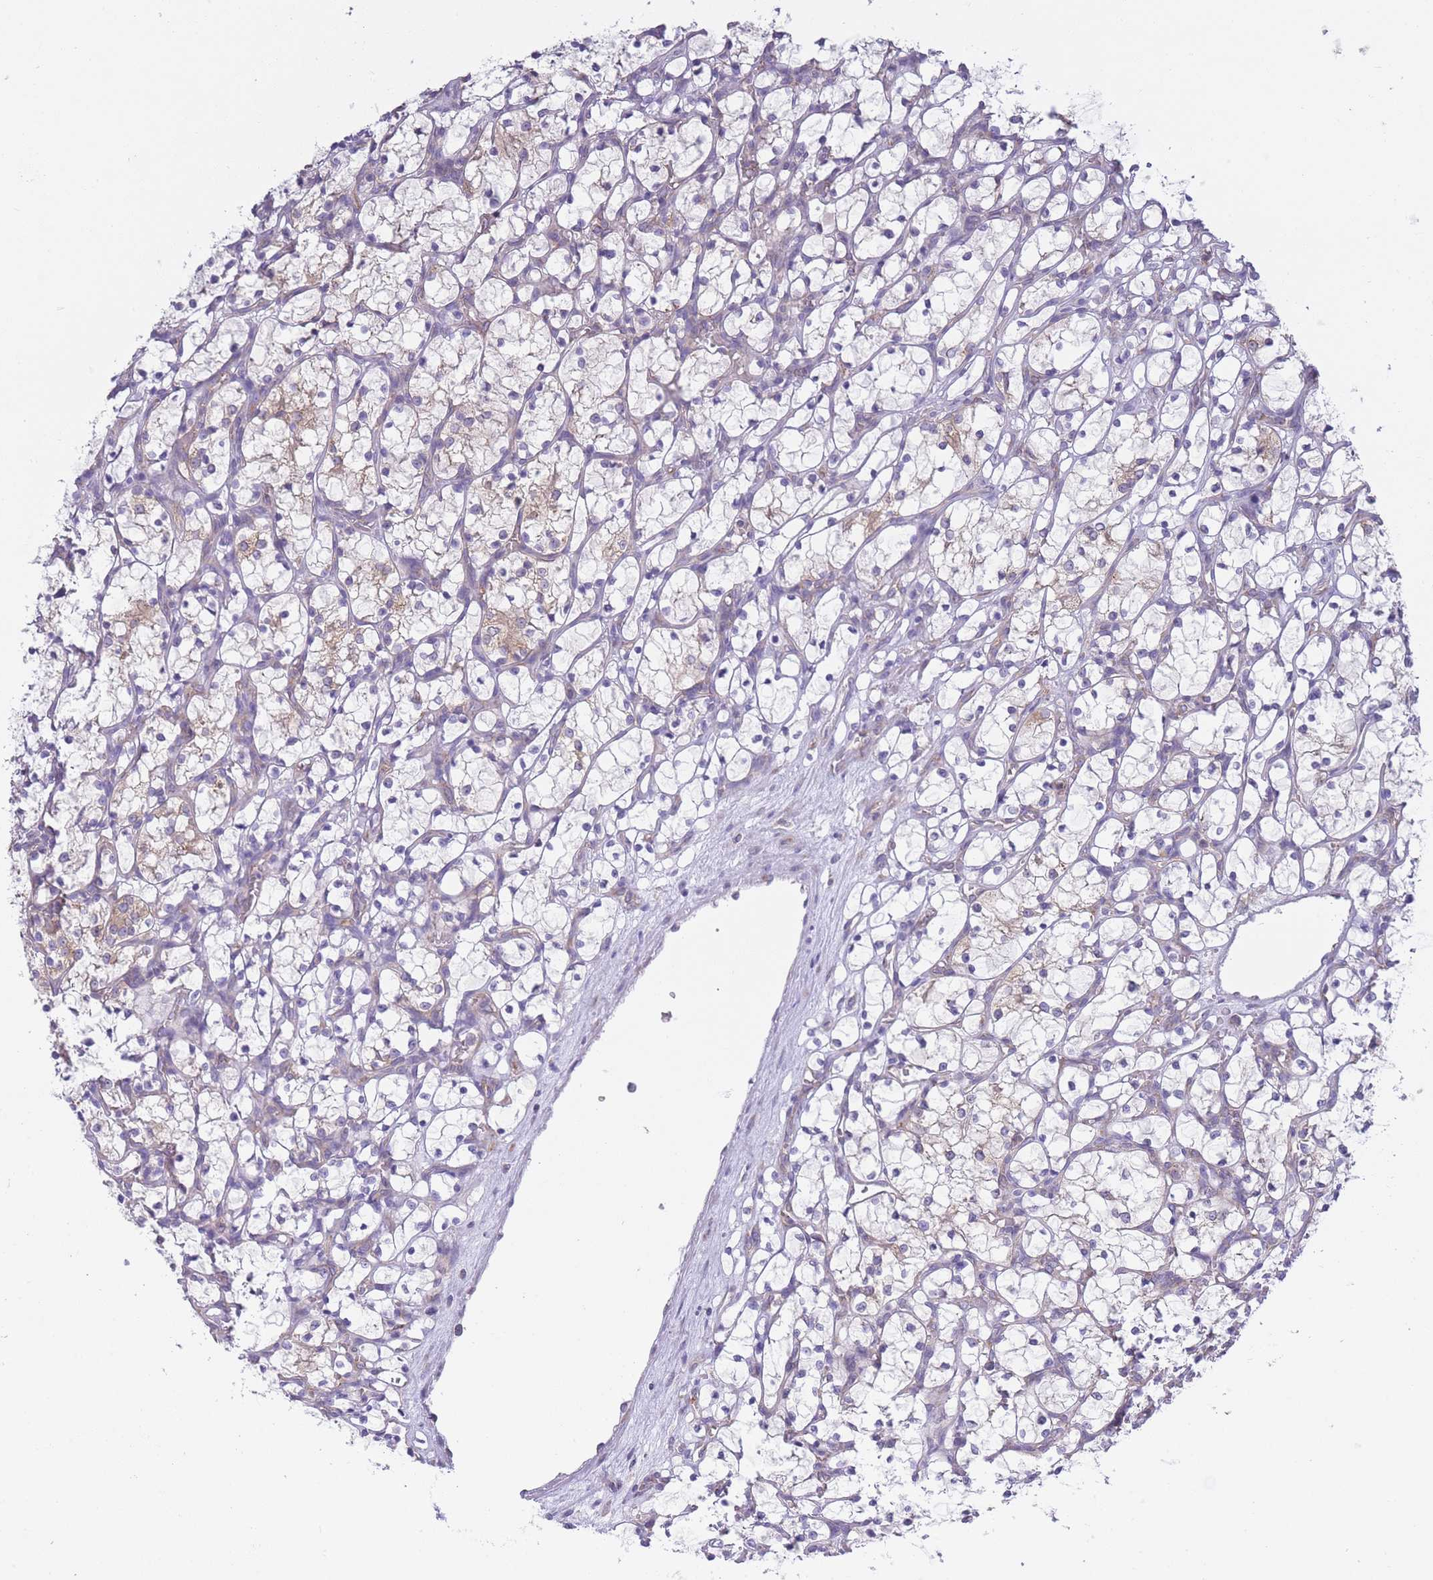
{"staining": {"intensity": "negative", "quantity": "none", "location": "none"}, "tissue": "renal cancer", "cell_type": "Tumor cells", "image_type": "cancer", "snomed": [{"axis": "morphology", "description": "Adenocarcinoma, NOS"}, {"axis": "topography", "description": "Kidney"}], "caption": "IHC image of neoplastic tissue: adenocarcinoma (renal) stained with DAB demonstrates no significant protein staining in tumor cells.", "gene": "COPG2", "patient": {"sex": "female", "age": 69}}